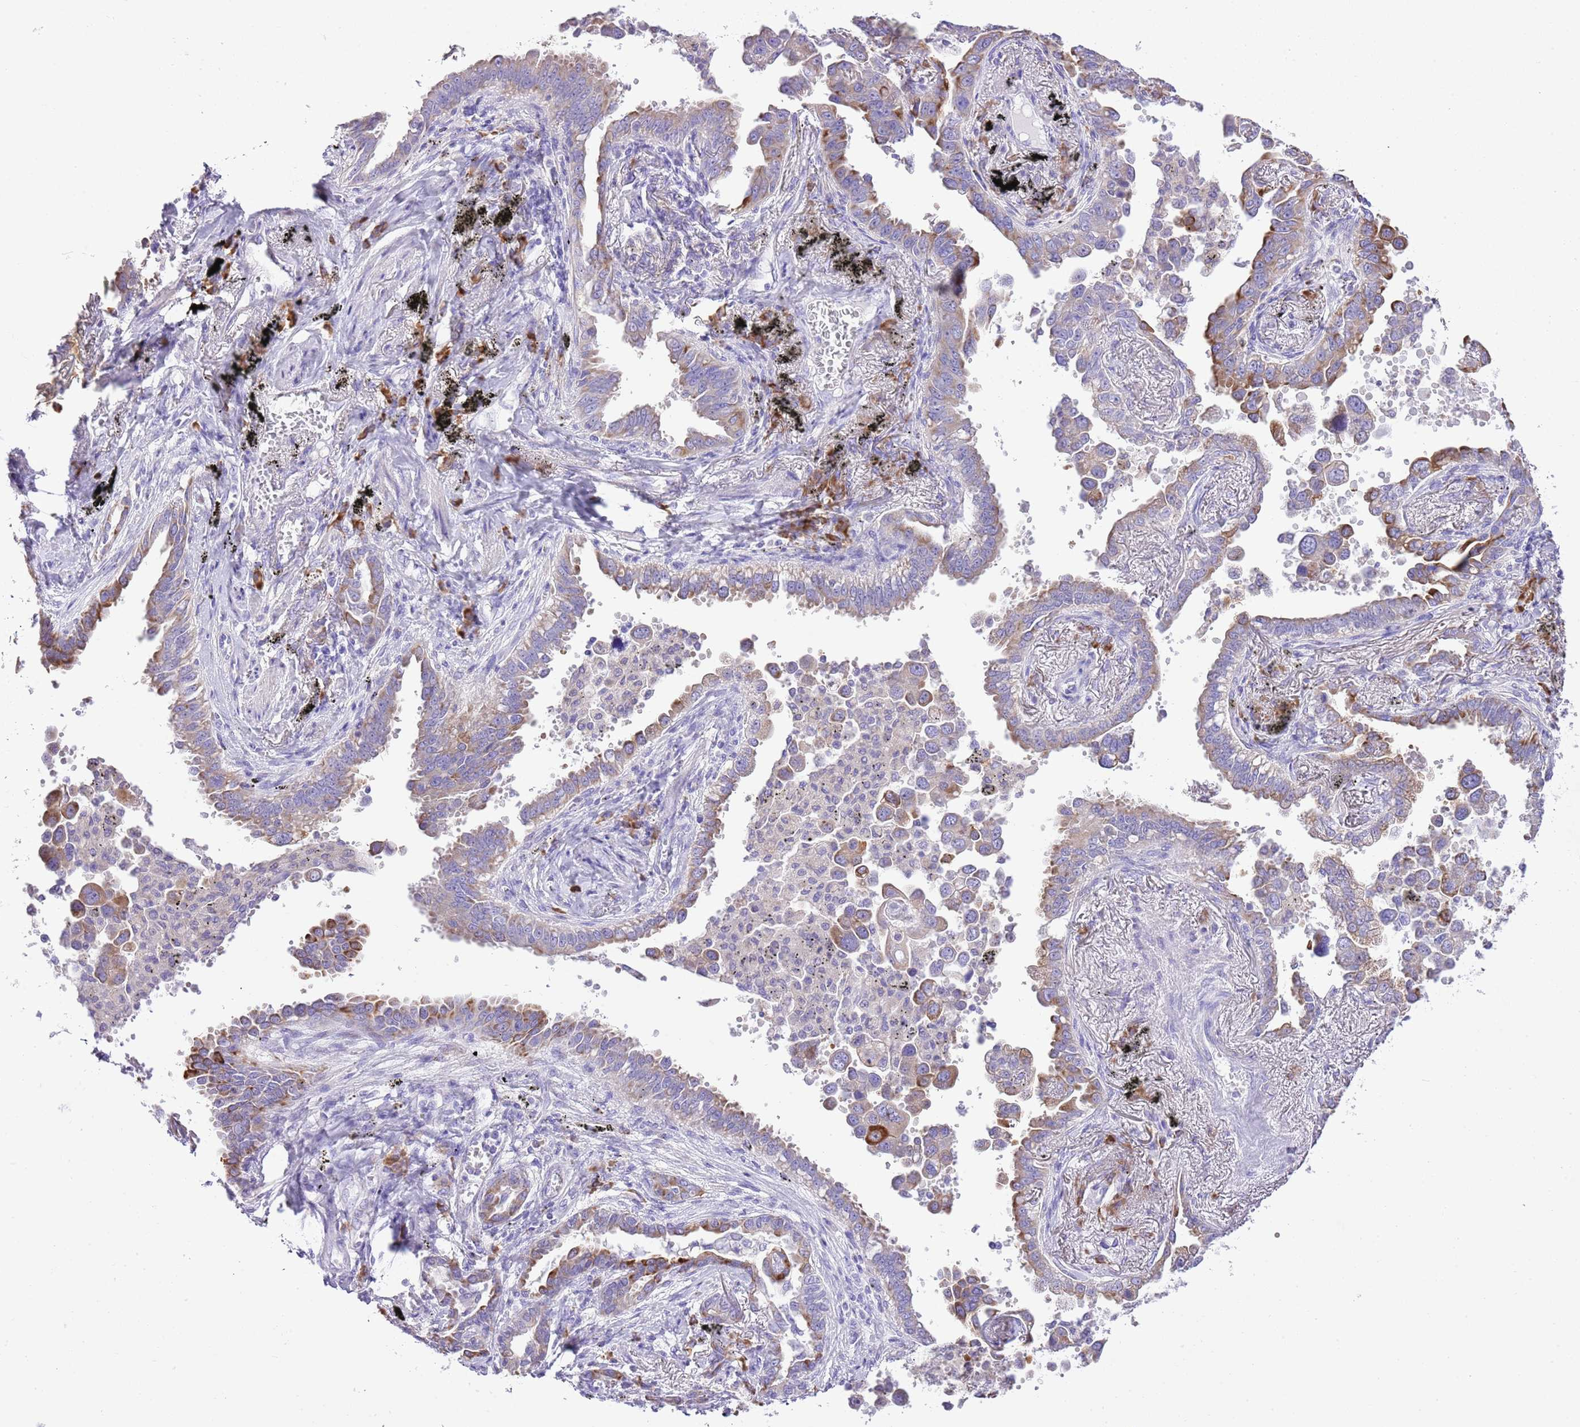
{"staining": {"intensity": "moderate", "quantity": ">75%", "location": "cytoplasmic/membranous"}, "tissue": "lung cancer", "cell_type": "Tumor cells", "image_type": "cancer", "snomed": [{"axis": "morphology", "description": "Adenocarcinoma, NOS"}, {"axis": "topography", "description": "Lung"}], "caption": "Immunohistochemistry (DAB (3,3'-diaminobenzidine)) staining of human lung cancer (adenocarcinoma) exhibits moderate cytoplasmic/membranous protein positivity in approximately >75% of tumor cells.", "gene": "AAR2", "patient": {"sex": "male", "age": 67}}